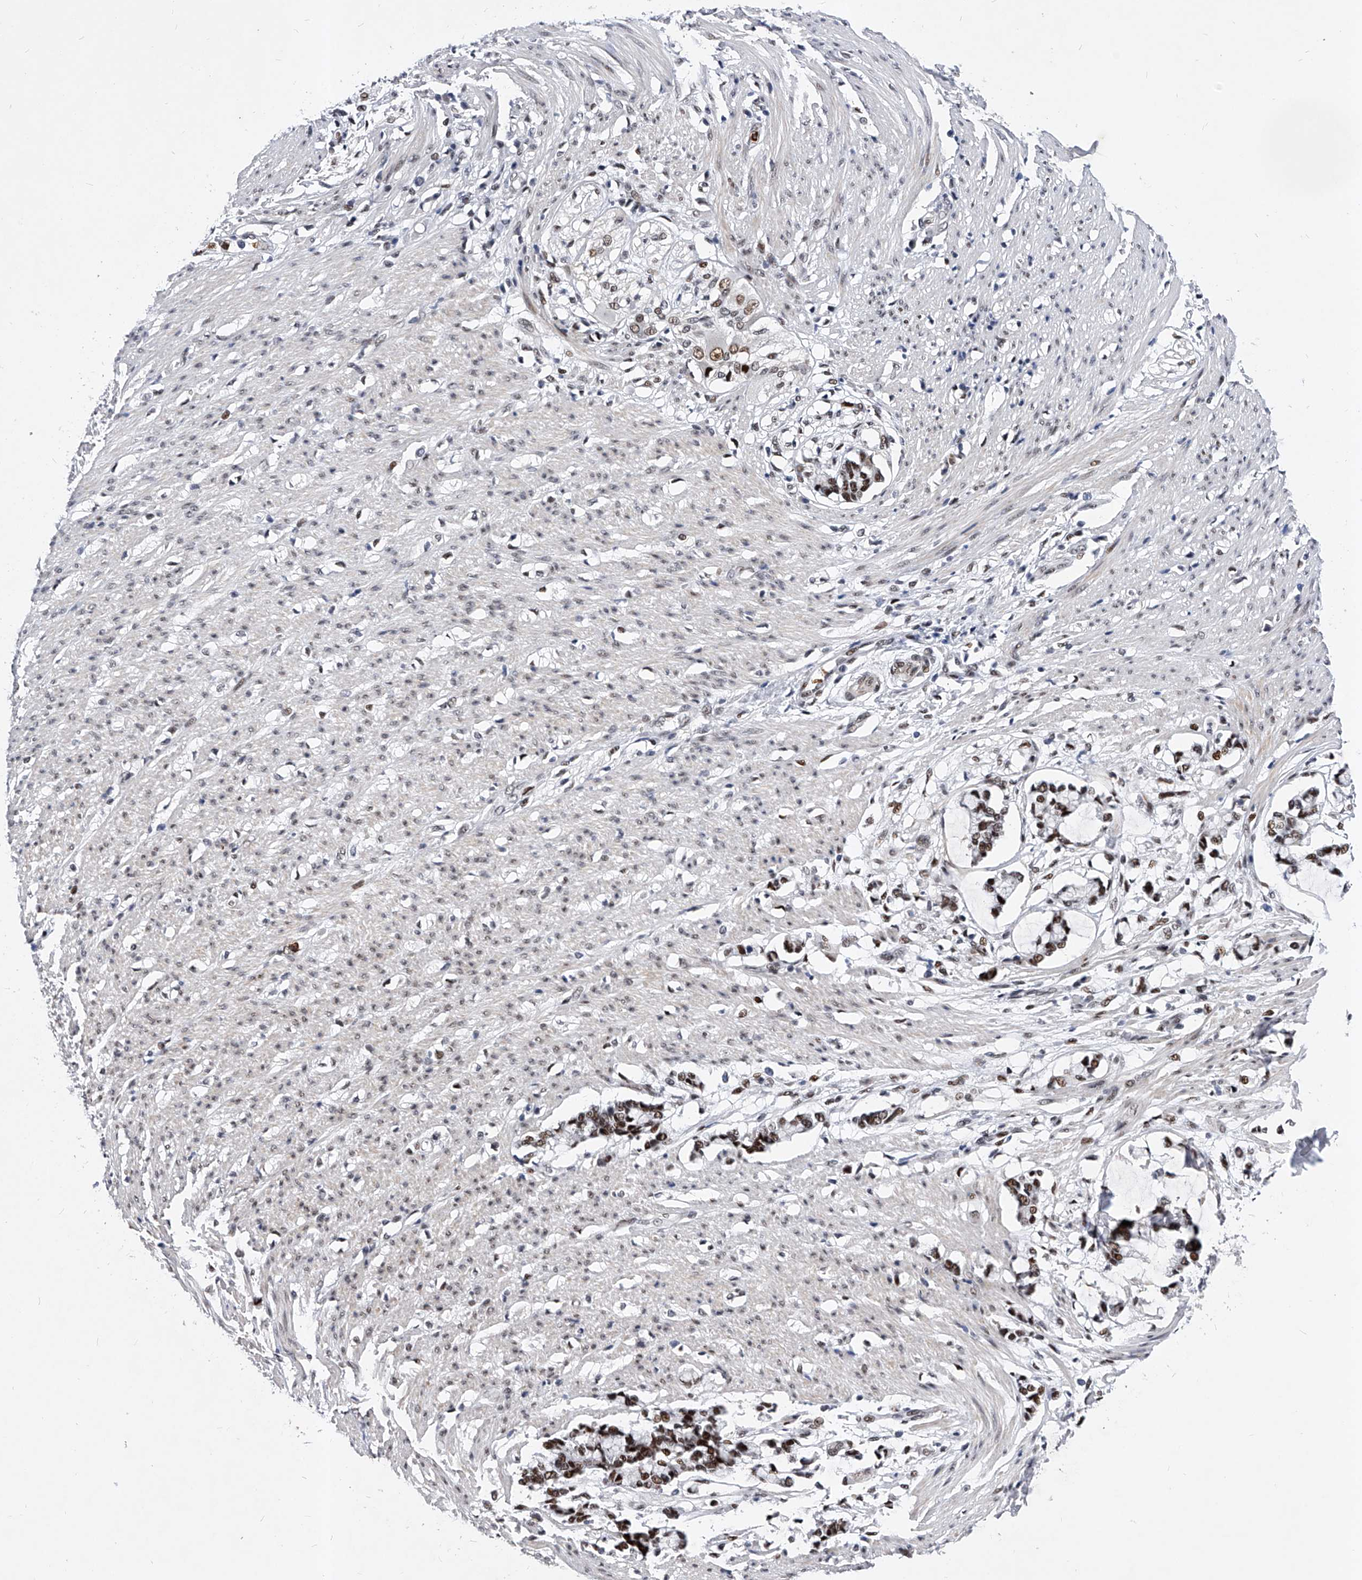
{"staining": {"intensity": "moderate", "quantity": "<25%", "location": "cytoplasmic/membranous,nuclear"}, "tissue": "smooth muscle", "cell_type": "Smooth muscle cells", "image_type": "normal", "snomed": [{"axis": "morphology", "description": "Normal tissue, NOS"}, {"axis": "morphology", "description": "Adenocarcinoma, NOS"}, {"axis": "topography", "description": "Colon"}, {"axis": "topography", "description": "Peripheral nerve tissue"}], "caption": "About <25% of smooth muscle cells in unremarkable smooth muscle reveal moderate cytoplasmic/membranous,nuclear protein expression as visualized by brown immunohistochemical staining.", "gene": "TESK2", "patient": {"sex": "male", "age": 14}}